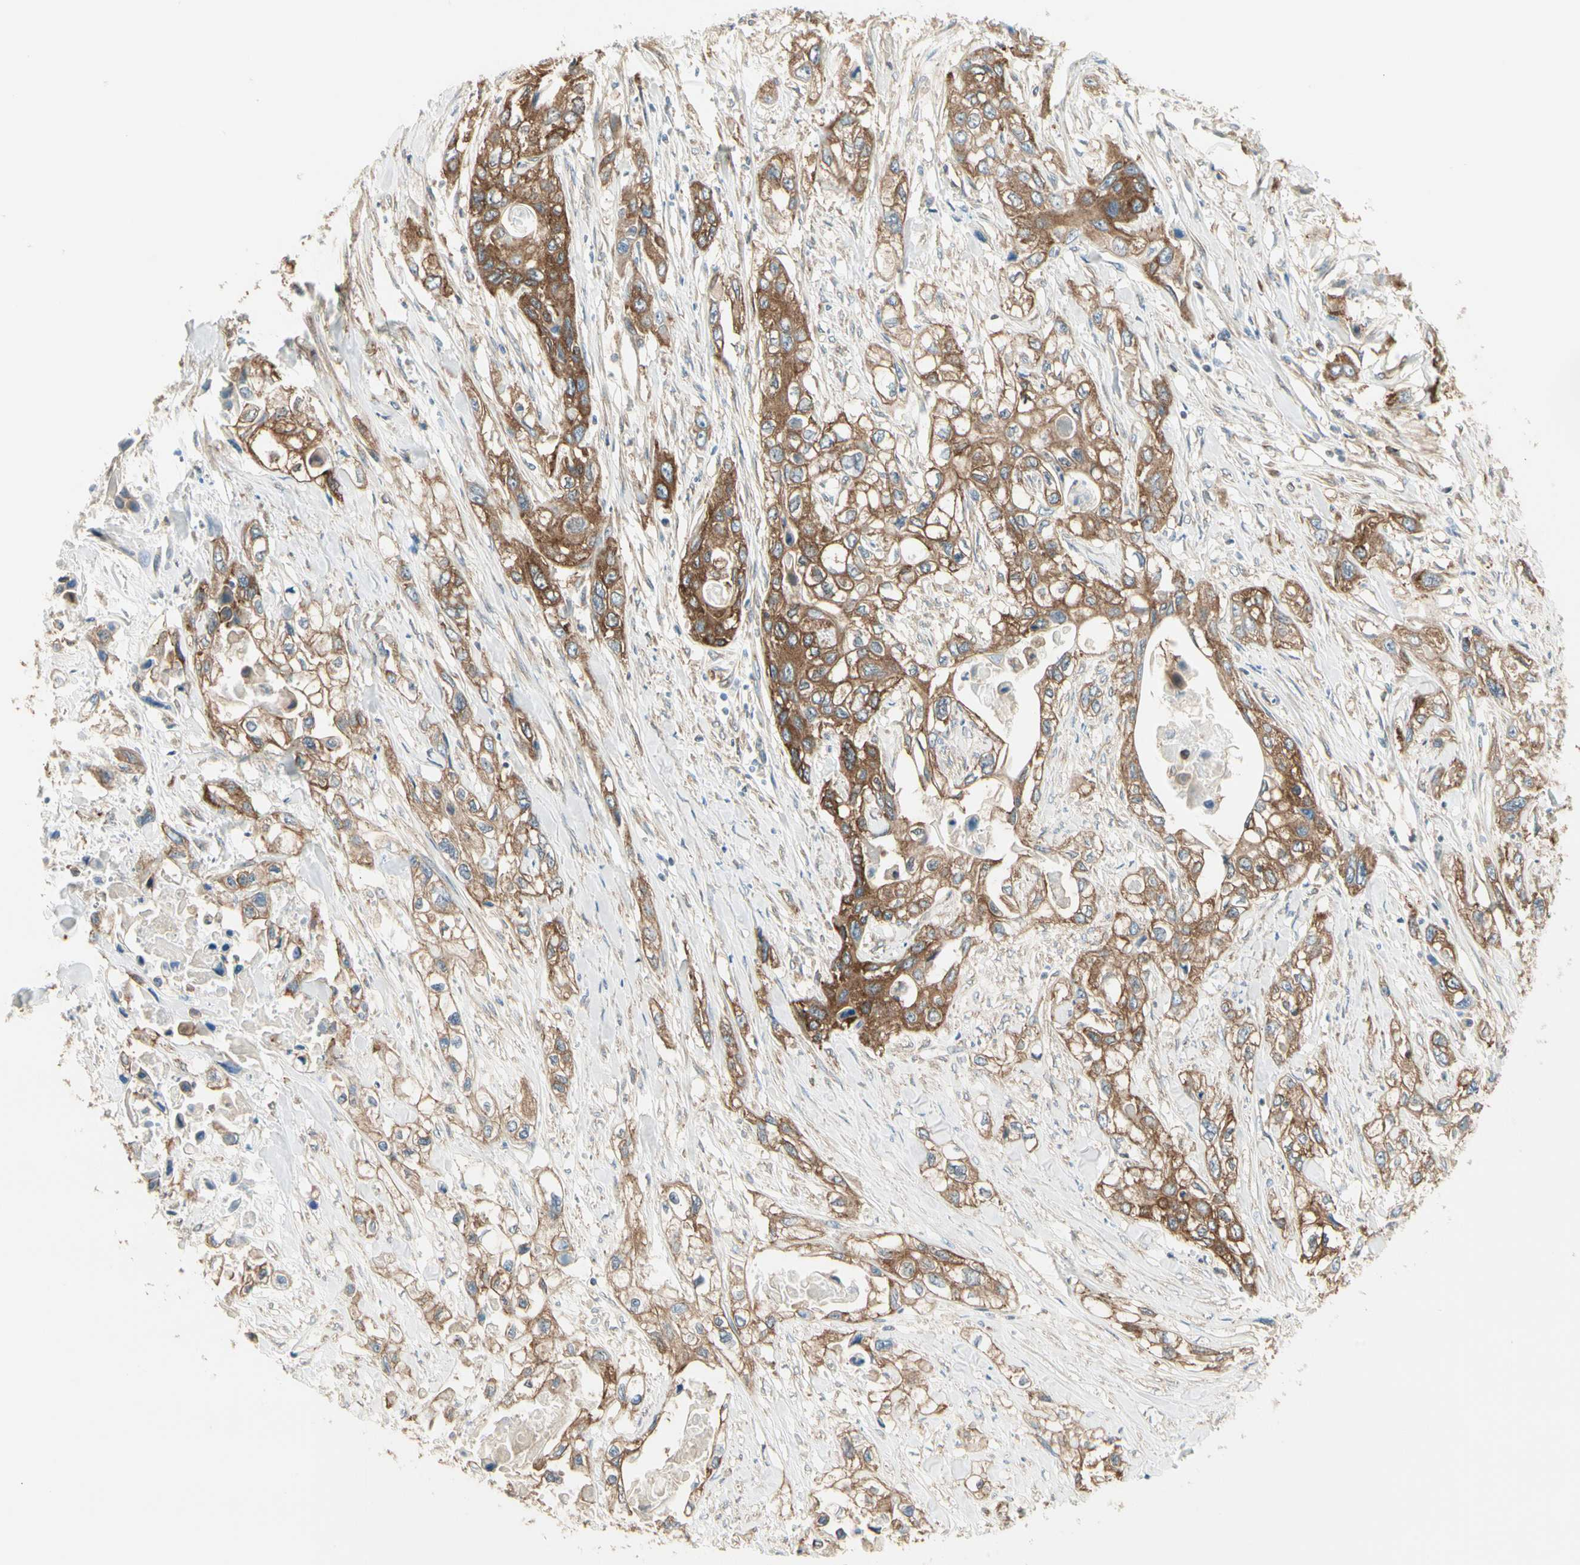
{"staining": {"intensity": "moderate", "quantity": ">75%", "location": "cytoplasmic/membranous"}, "tissue": "pancreatic cancer", "cell_type": "Tumor cells", "image_type": "cancer", "snomed": [{"axis": "morphology", "description": "Adenocarcinoma, NOS"}, {"axis": "topography", "description": "Pancreas"}], "caption": "Immunohistochemistry image of neoplastic tissue: human pancreatic adenocarcinoma stained using immunohistochemistry shows medium levels of moderate protein expression localized specifically in the cytoplasmic/membranous of tumor cells, appearing as a cytoplasmic/membranous brown color.", "gene": "AGFG1", "patient": {"sex": "female", "age": 70}}